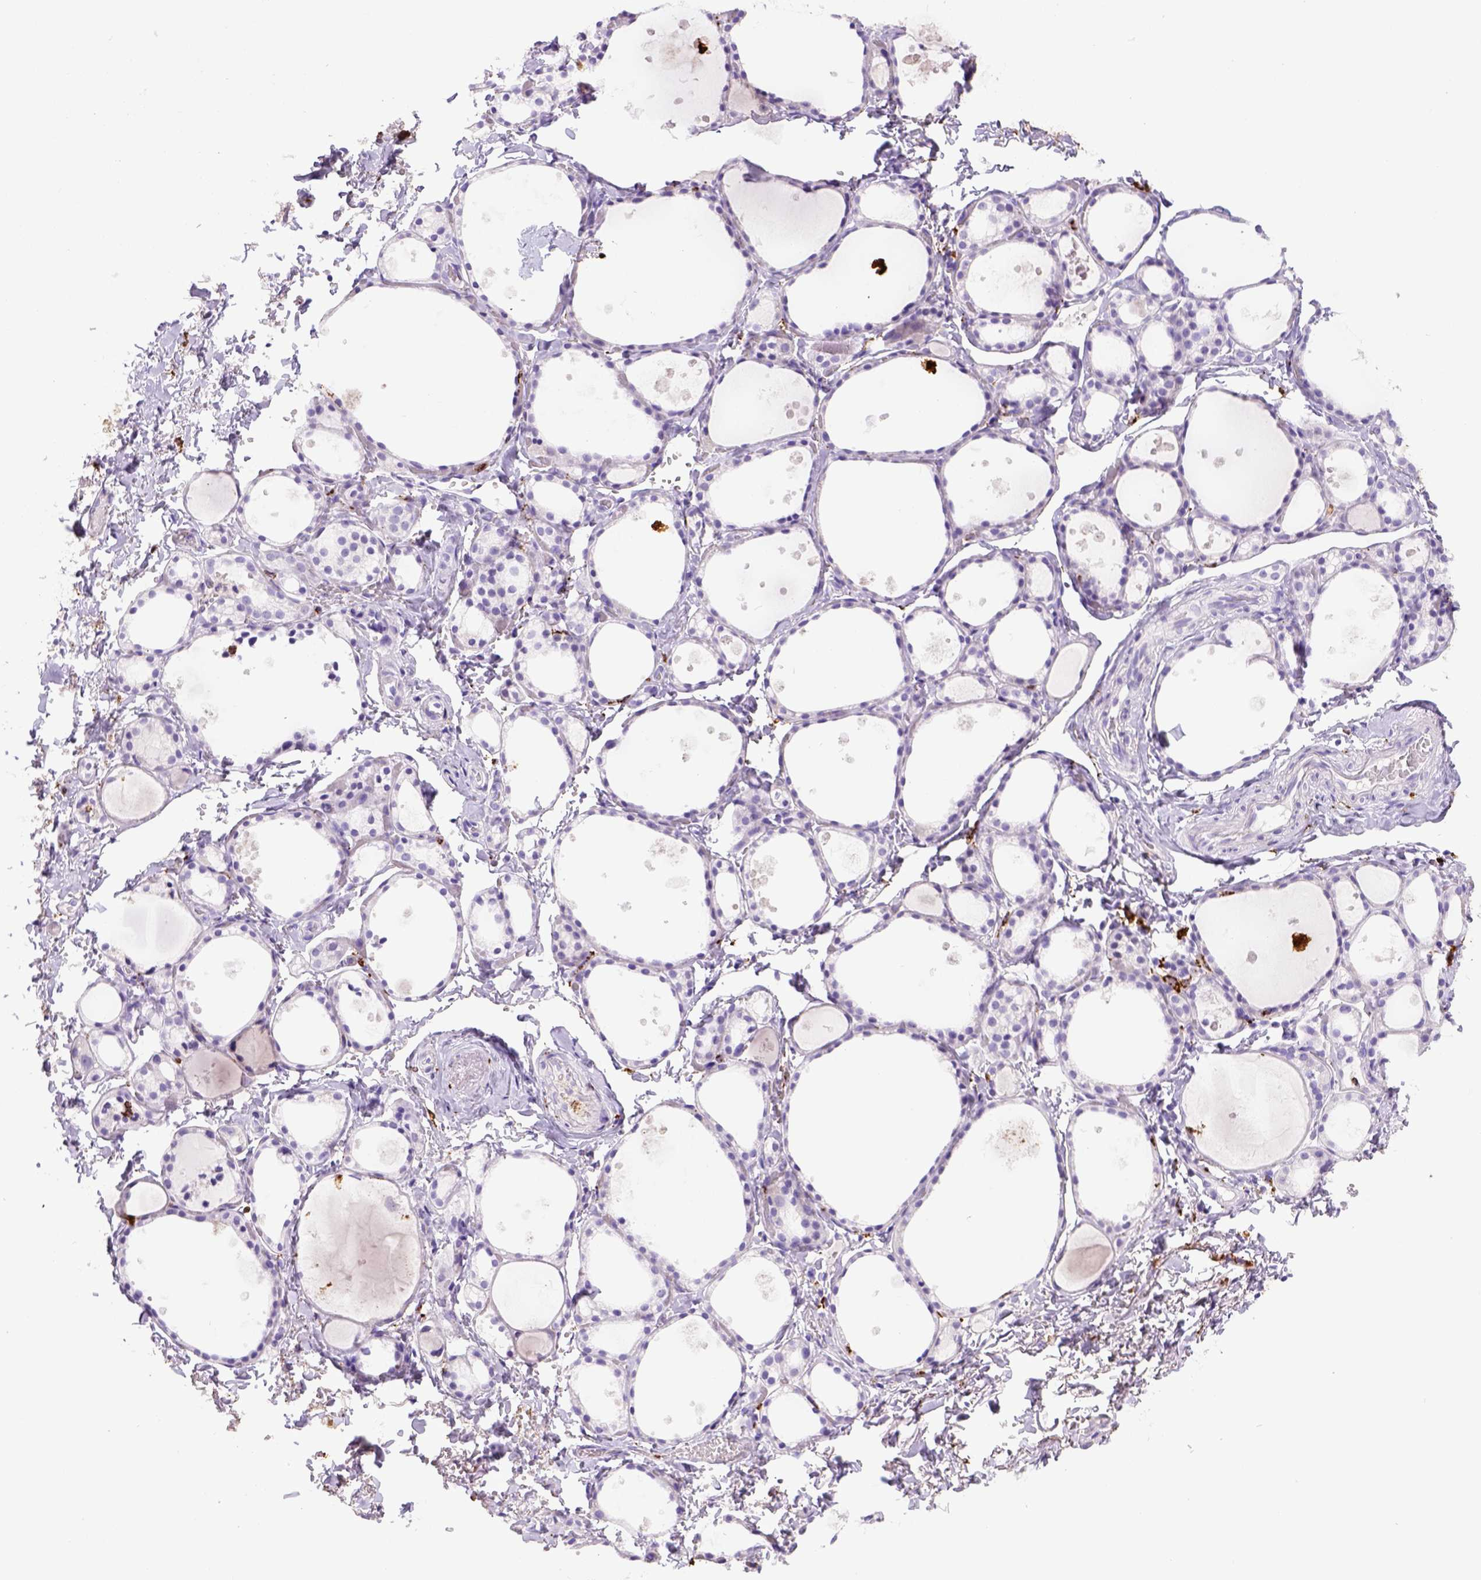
{"staining": {"intensity": "negative", "quantity": "none", "location": "none"}, "tissue": "thyroid gland", "cell_type": "Glandular cells", "image_type": "normal", "snomed": [{"axis": "morphology", "description": "Normal tissue, NOS"}, {"axis": "topography", "description": "Thyroid gland"}], "caption": "The image shows no significant expression in glandular cells of thyroid gland.", "gene": "CD68", "patient": {"sex": "male", "age": 68}}